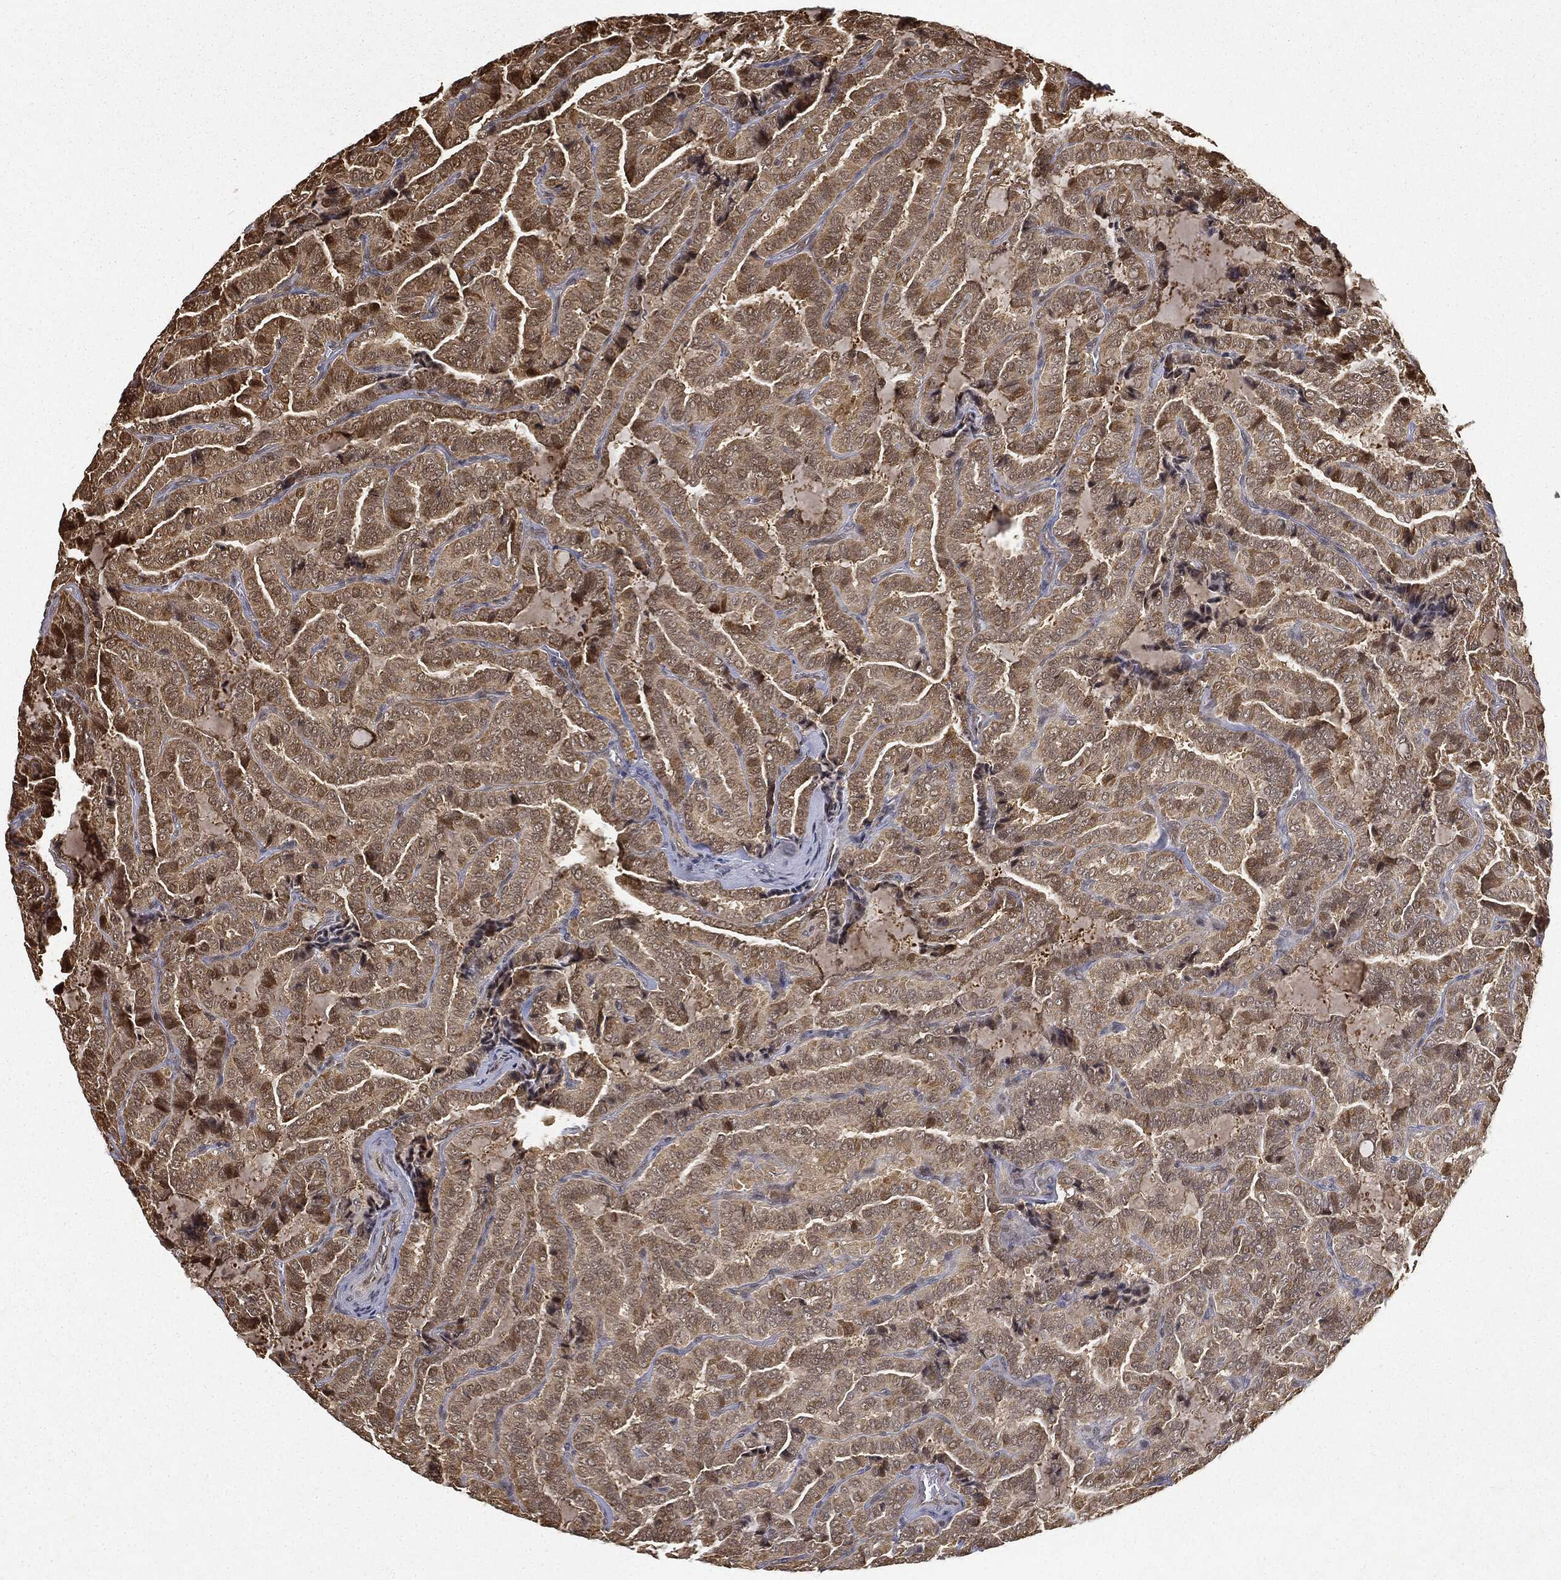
{"staining": {"intensity": "weak", "quantity": "25%-75%", "location": "cytoplasmic/membranous,nuclear"}, "tissue": "thyroid cancer", "cell_type": "Tumor cells", "image_type": "cancer", "snomed": [{"axis": "morphology", "description": "Papillary adenocarcinoma, NOS"}, {"axis": "topography", "description": "Thyroid gland"}], "caption": "The photomicrograph reveals staining of thyroid cancer (papillary adenocarcinoma), revealing weak cytoplasmic/membranous and nuclear protein staining (brown color) within tumor cells. Immunohistochemistry (ihc) stains the protein of interest in brown and the nuclei are stained blue.", "gene": "ZNHIT6", "patient": {"sex": "female", "age": 39}}